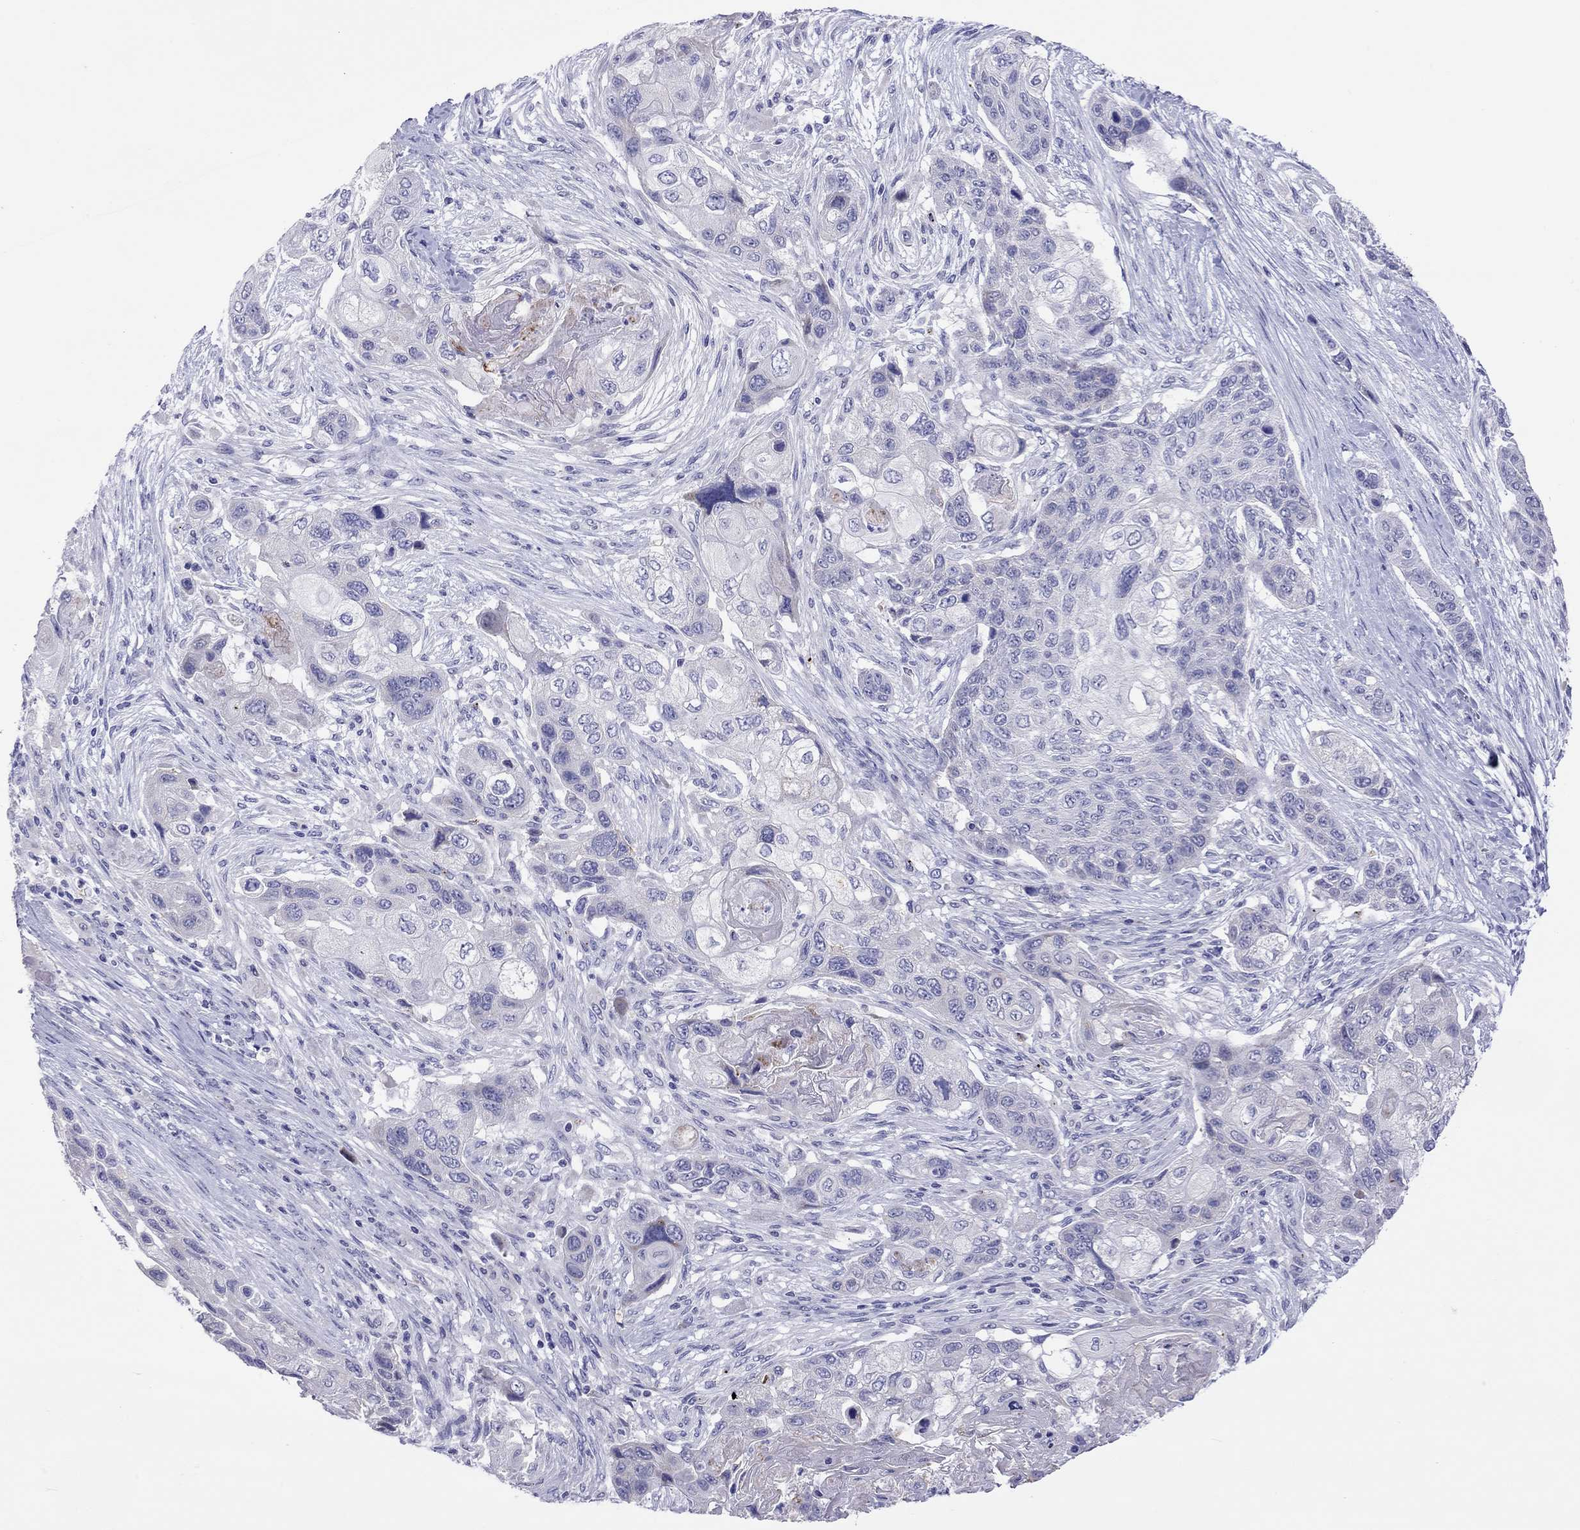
{"staining": {"intensity": "negative", "quantity": "none", "location": "none"}, "tissue": "lung cancer", "cell_type": "Tumor cells", "image_type": "cancer", "snomed": [{"axis": "morphology", "description": "Squamous cell carcinoma, NOS"}, {"axis": "topography", "description": "Lung"}], "caption": "There is no significant staining in tumor cells of lung cancer.", "gene": "COL9A1", "patient": {"sex": "male", "age": 69}}